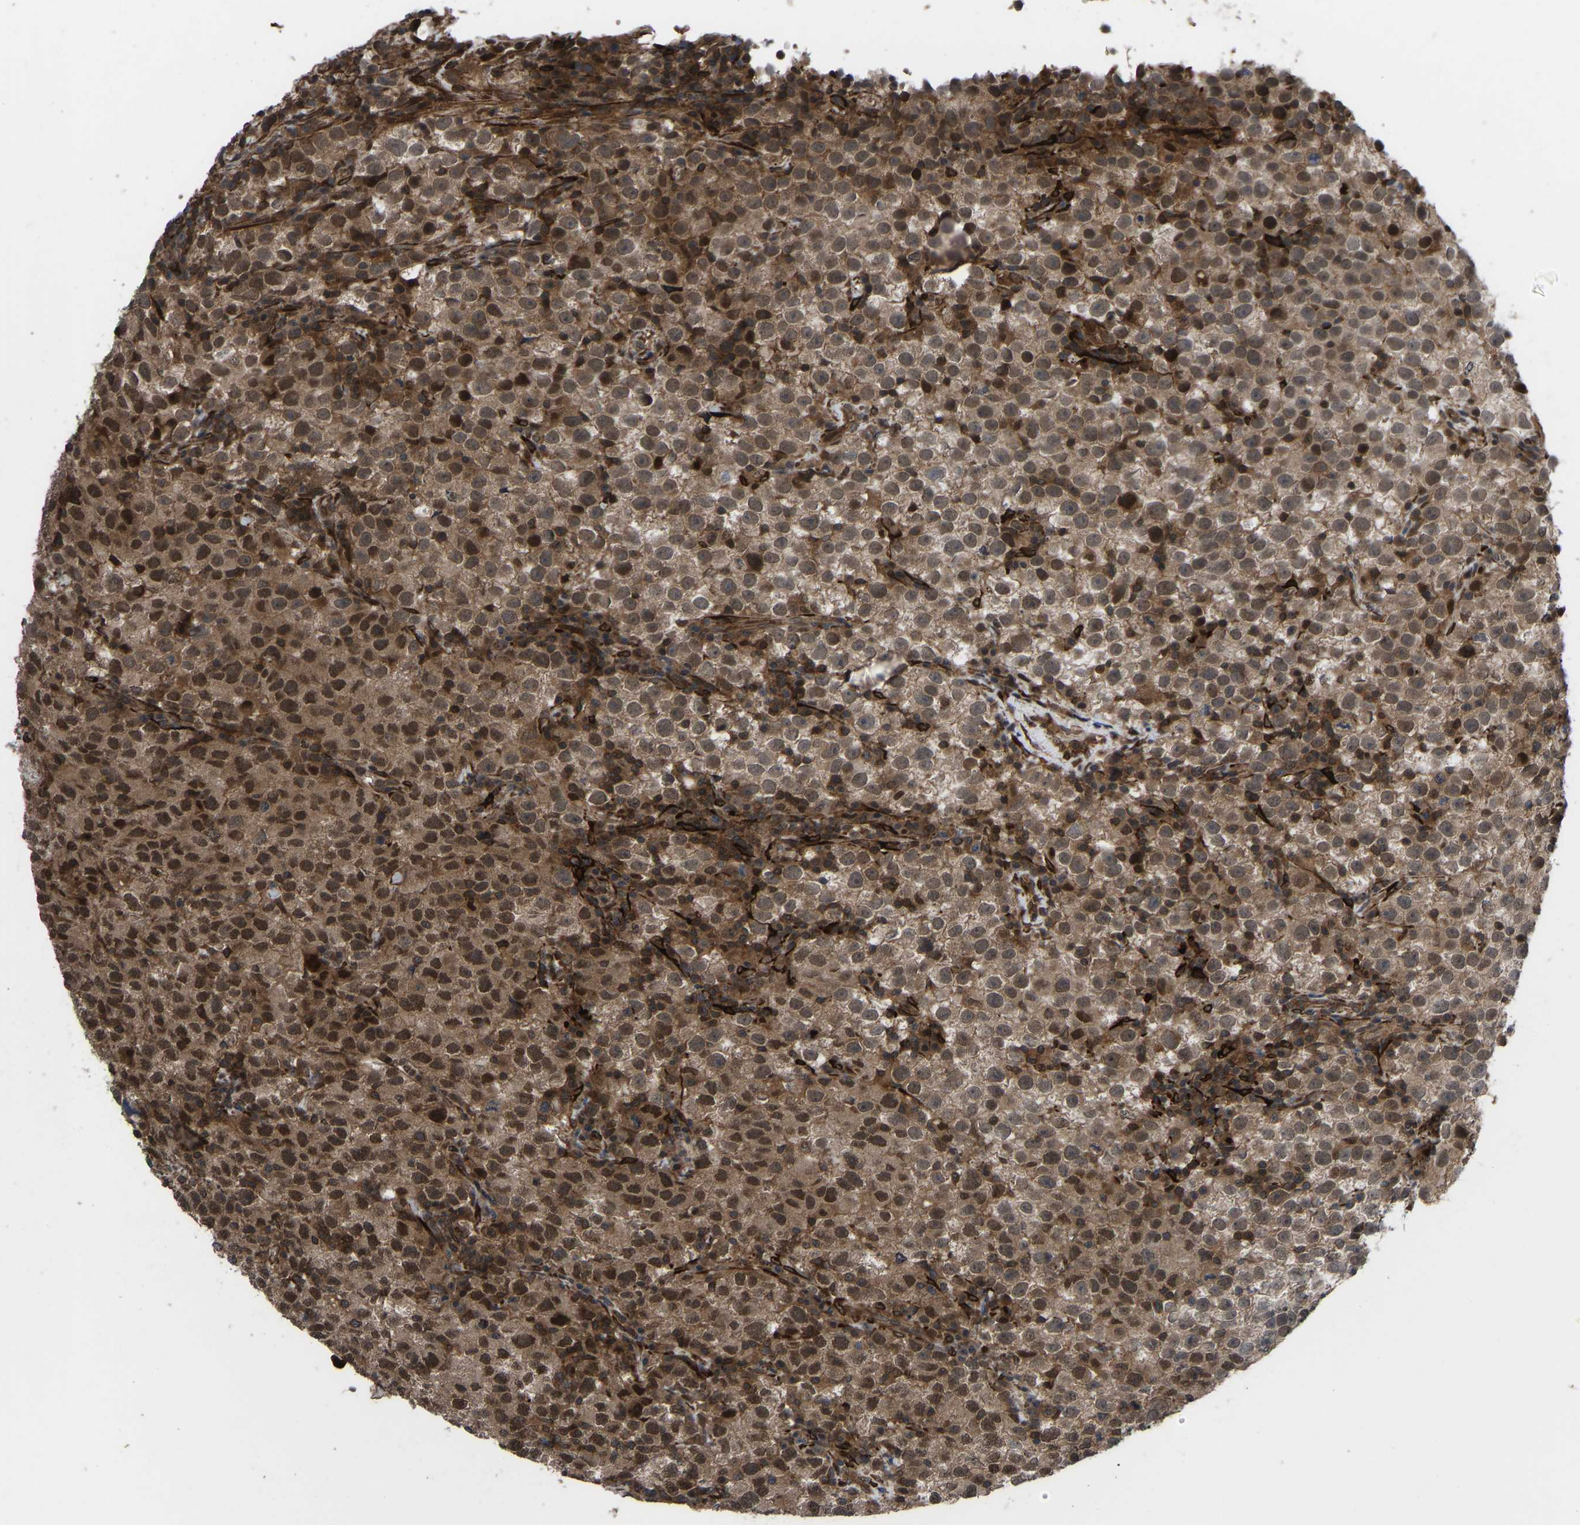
{"staining": {"intensity": "moderate", "quantity": ">75%", "location": "cytoplasmic/membranous,nuclear"}, "tissue": "testis cancer", "cell_type": "Tumor cells", "image_type": "cancer", "snomed": [{"axis": "morphology", "description": "Seminoma, NOS"}, {"axis": "topography", "description": "Testis"}], "caption": "Testis seminoma stained with a protein marker displays moderate staining in tumor cells.", "gene": "CYP7B1", "patient": {"sex": "male", "age": 22}}